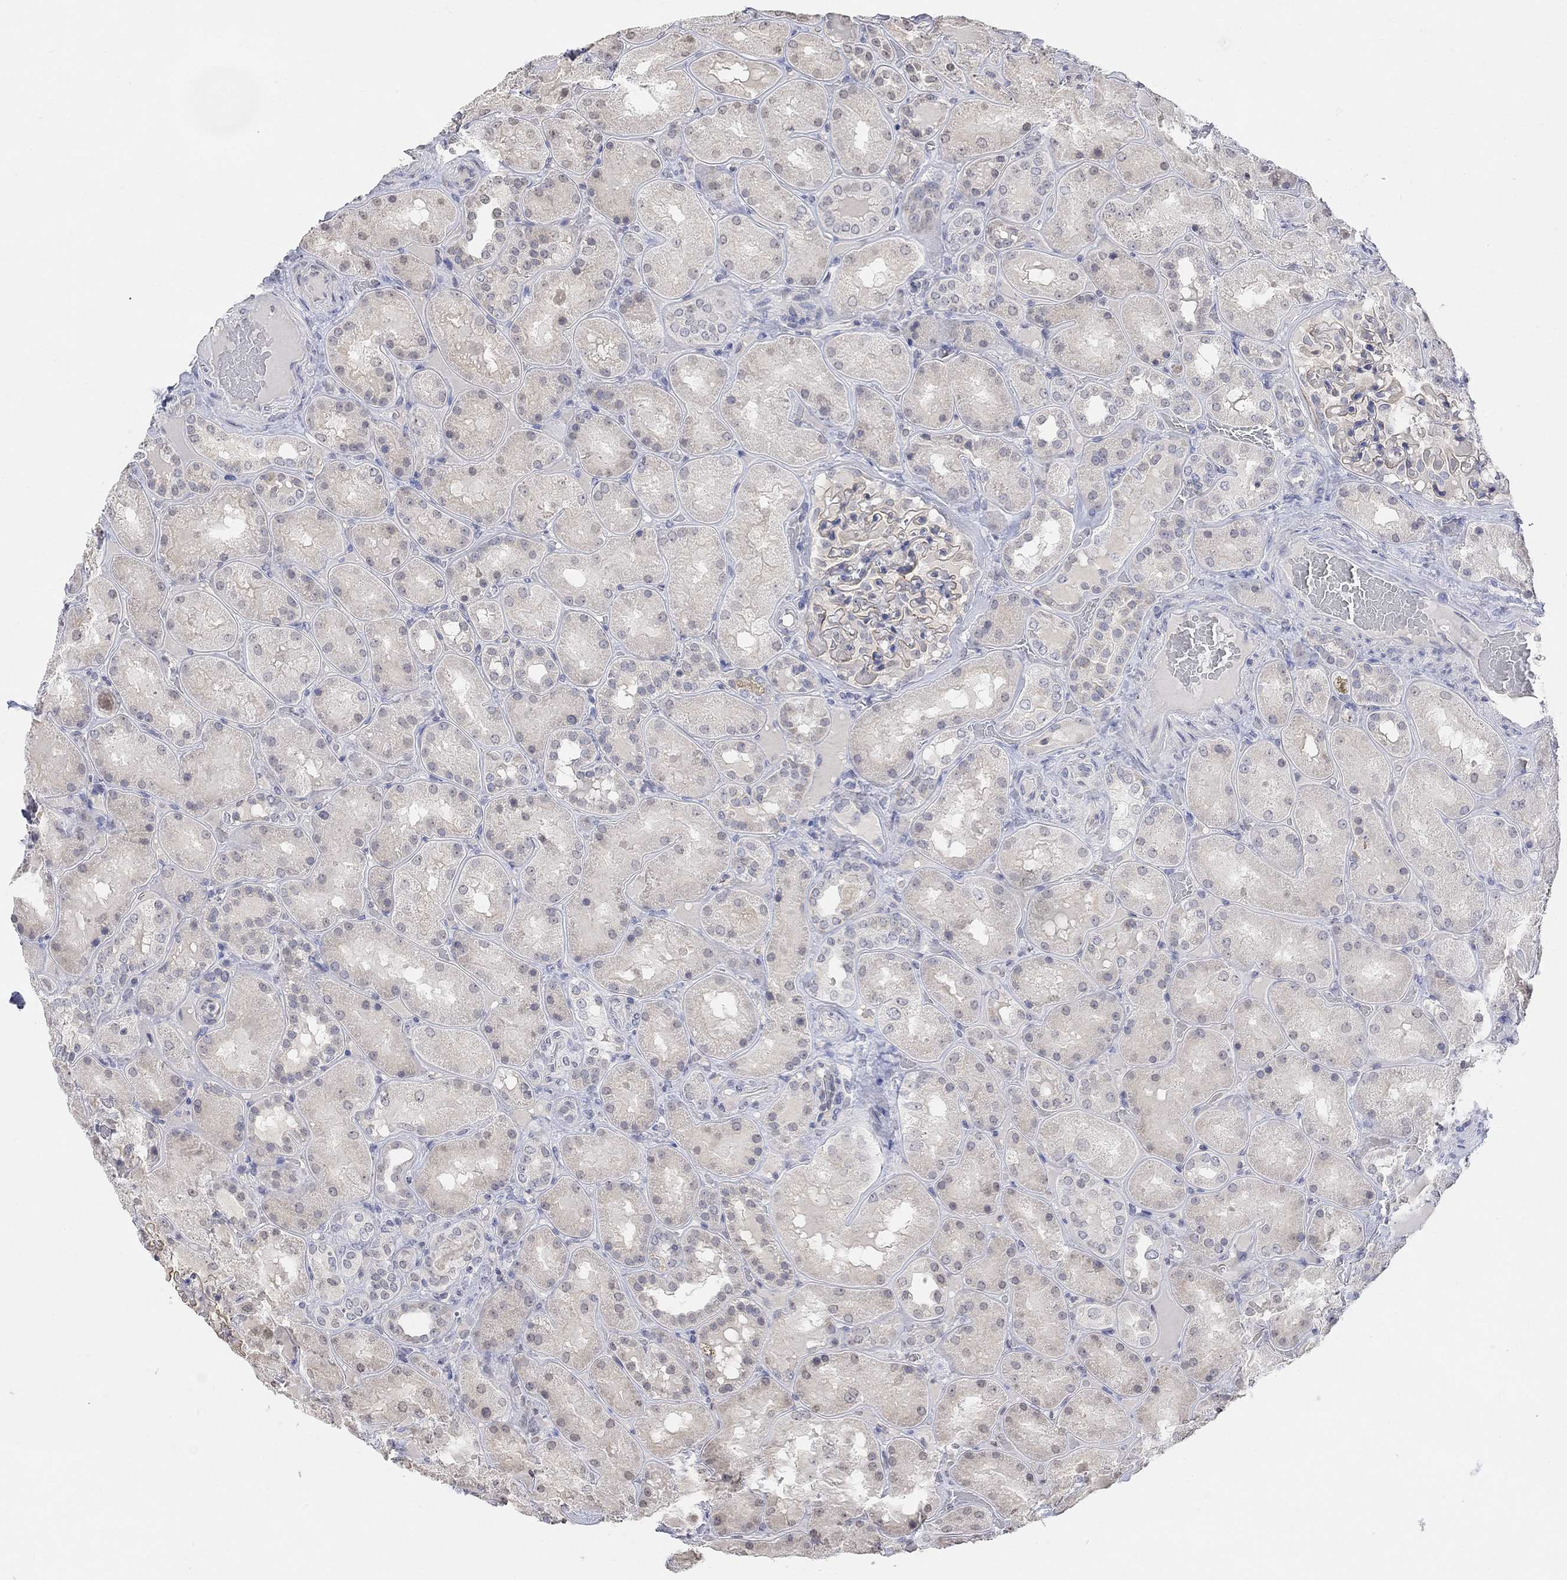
{"staining": {"intensity": "negative", "quantity": "none", "location": "none"}, "tissue": "kidney", "cell_type": "Cells in glomeruli", "image_type": "normal", "snomed": [{"axis": "morphology", "description": "Normal tissue, NOS"}, {"axis": "topography", "description": "Kidney"}], "caption": "Immunohistochemistry (IHC) of unremarkable kidney displays no positivity in cells in glomeruli. (DAB IHC, high magnification).", "gene": "TMEM255A", "patient": {"sex": "male", "age": 73}}